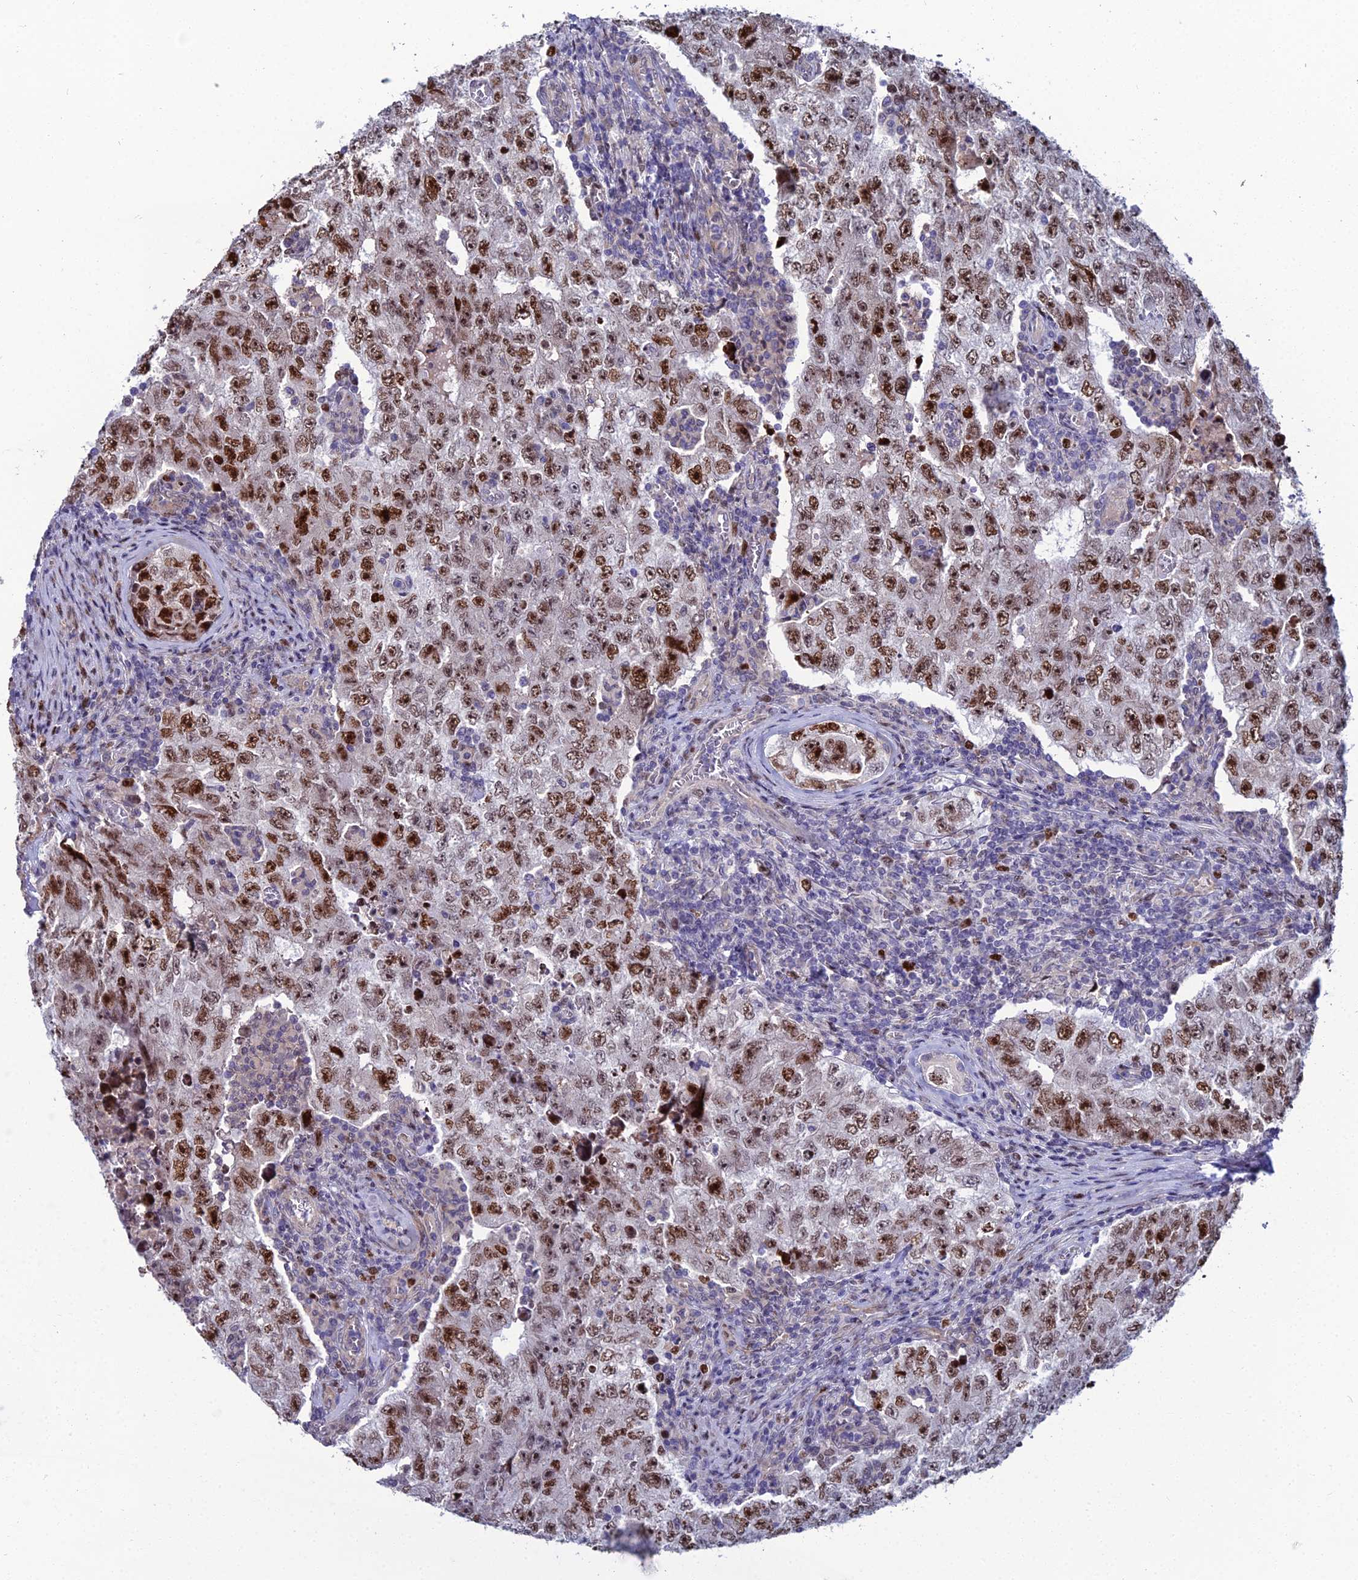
{"staining": {"intensity": "strong", "quantity": ">75%", "location": "nuclear"}, "tissue": "testis cancer", "cell_type": "Tumor cells", "image_type": "cancer", "snomed": [{"axis": "morphology", "description": "Carcinoma, Embryonal, NOS"}, {"axis": "topography", "description": "Testis"}], "caption": "Immunohistochemical staining of embryonal carcinoma (testis) displays high levels of strong nuclear protein positivity in approximately >75% of tumor cells.", "gene": "TAF9B", "patient": {"sex": "male", "age": 17}}